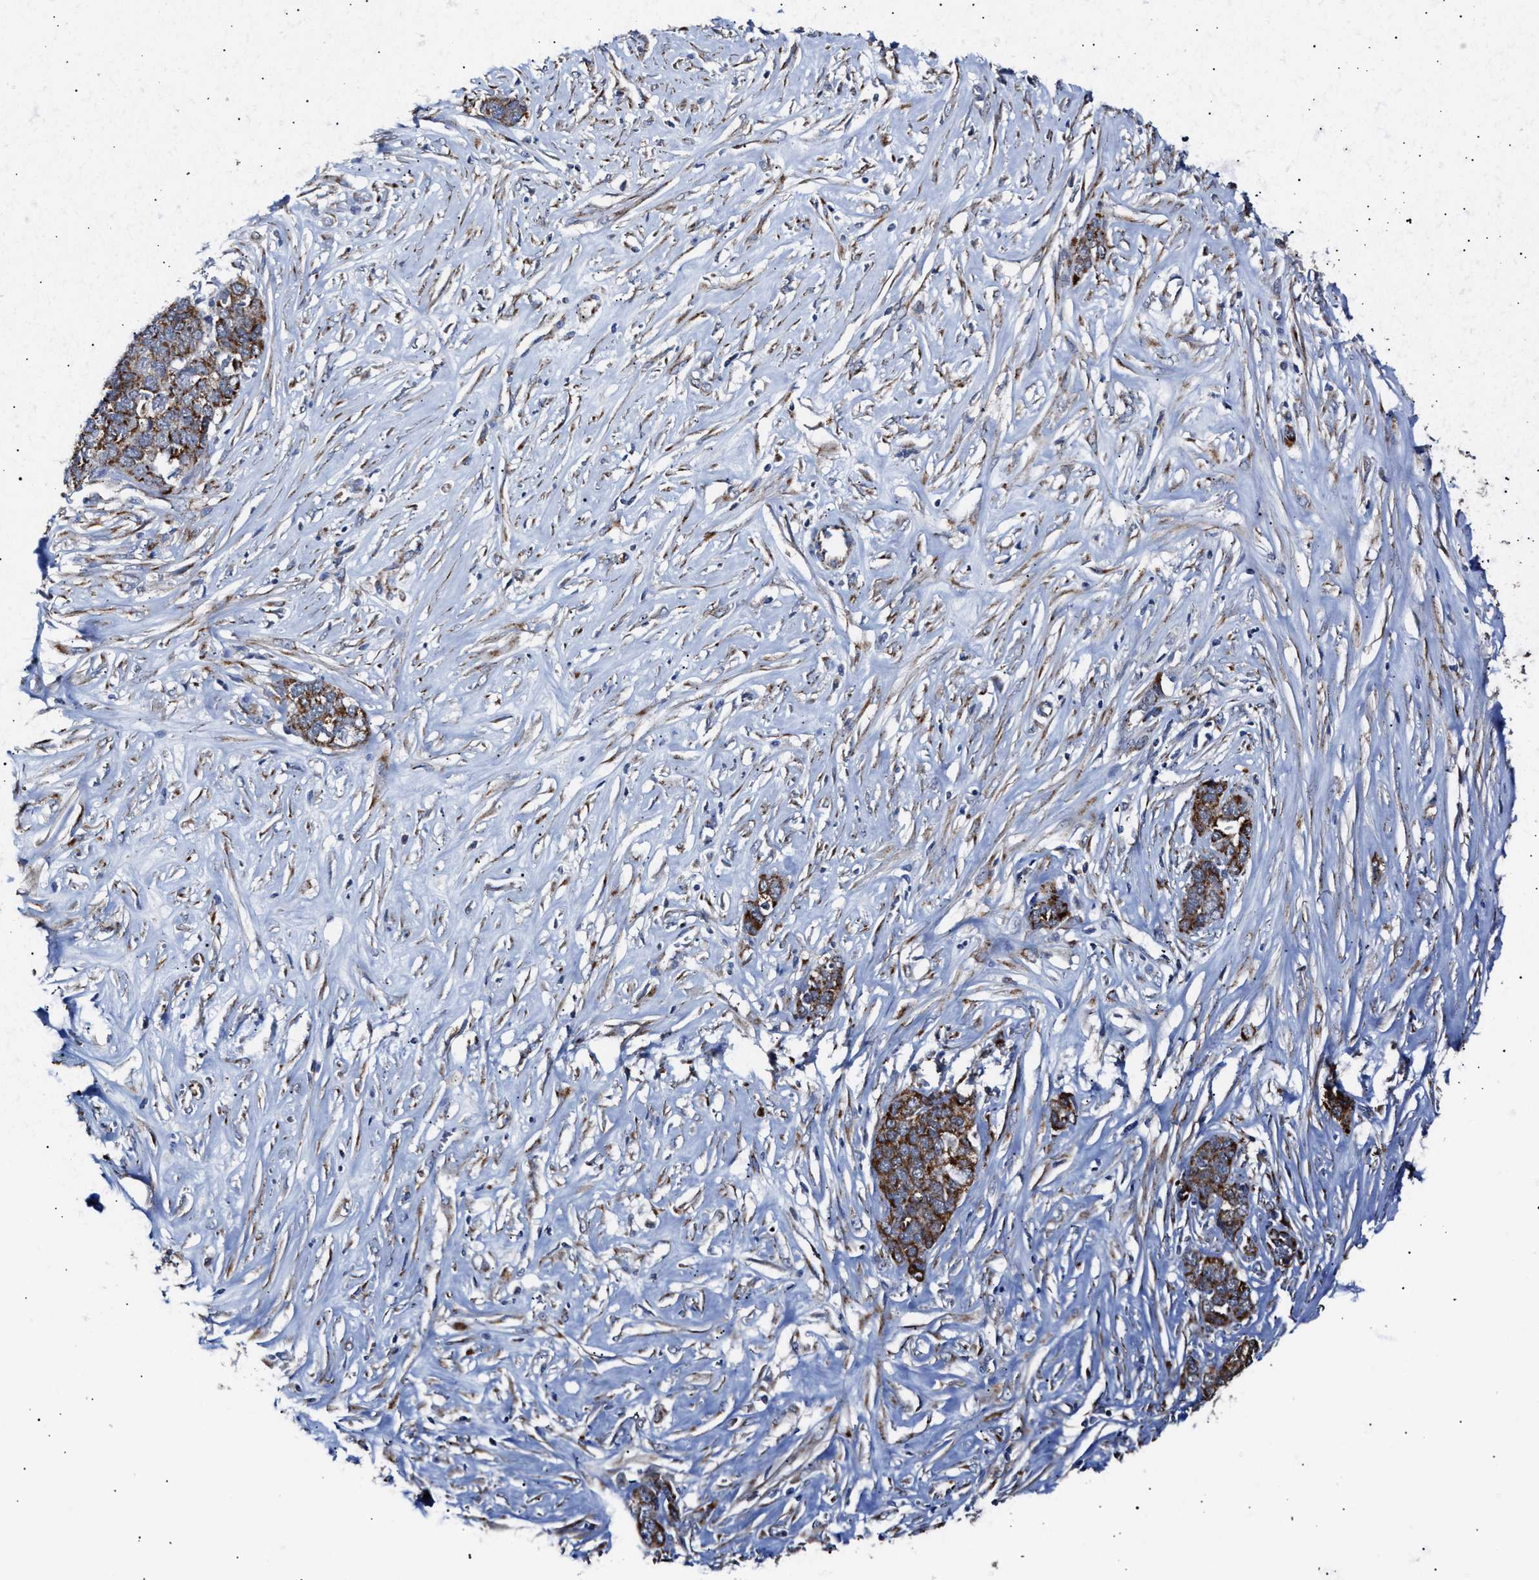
{"staining": {"intensity": "strong", "quantity": ">75%", "location": "cytoplasmic/membranous"}, "tissue": "ovarian cancer", "cell_type": "Tumor cells", "image_type": "cancer", "snomed": [{"axis": "morphology", "description": "Cystadenocarcinoma, serous, NOS"}, {"axis": "topography", "description": "Ovary"}], "caption": "The immunohistochemical stain labels strong cytoplasmic/membranous staining in tumor cells of ovarian serous cystadenocarcinoma tissue.", "gene": "MECR", "patient": {"sex": "female", "age": 44}}